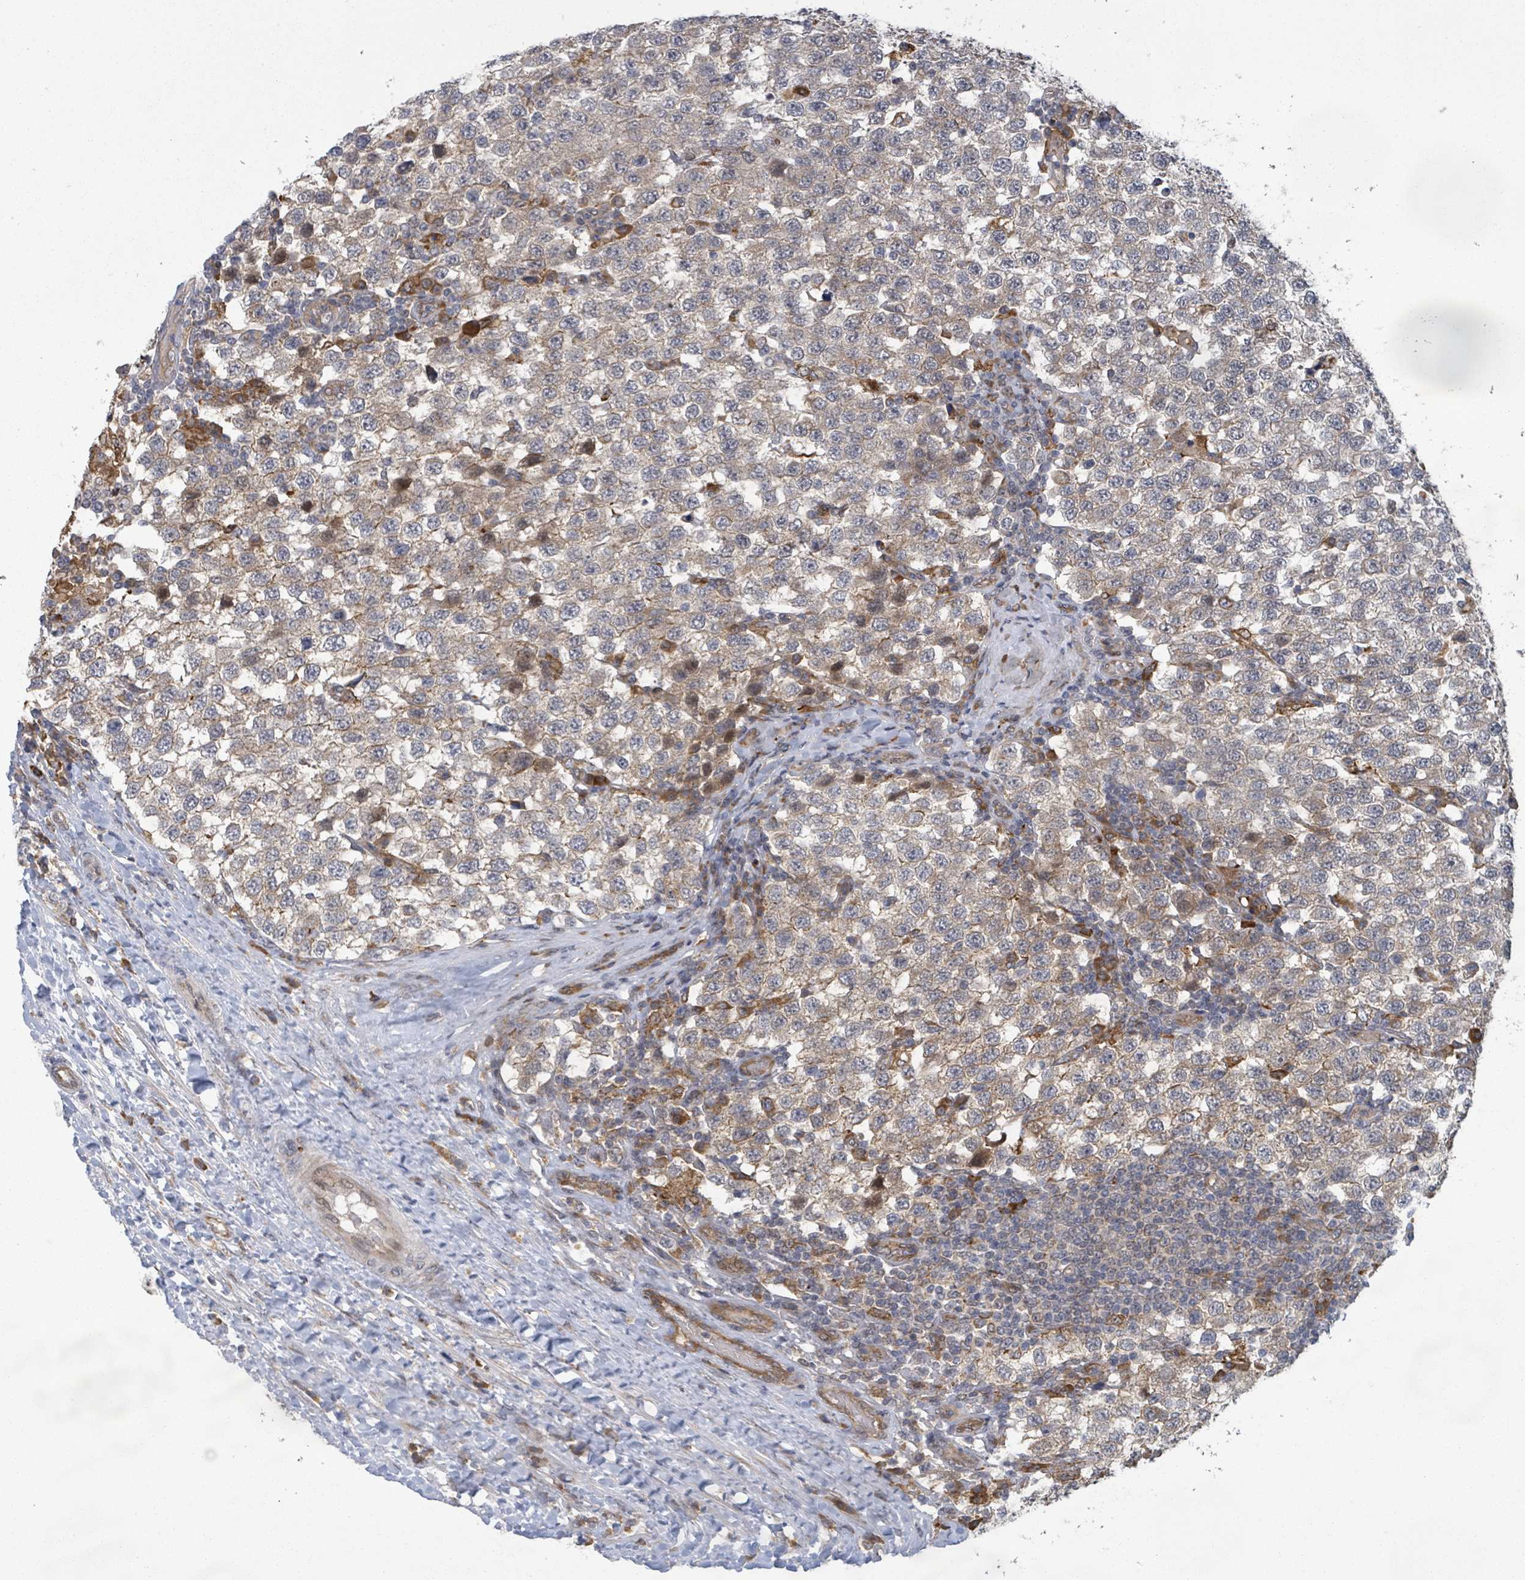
{"staining": {"intensity": "moderate", "quantity": "25%-75%", "location": "cytoplasmic/membranous"}, "tissue": "testis cancer", "cell_type": "Tumor cells", "image_type": "cancer", "snomed": [{"axis": "morphology", "description": "Seminoma, NOS"}, {"axis": "topography", "description": "Testis"}], "caption": "This image displays testis seminoma stained with immunohistochemistry to label a protein in brown. The cytoplasmic/membranous of tumor cells show moderate positivity for the protein. Nuclei are counter-stained blue.", "gene": "SHROOM2", "patient": {"sex": "male", "age": 34}}